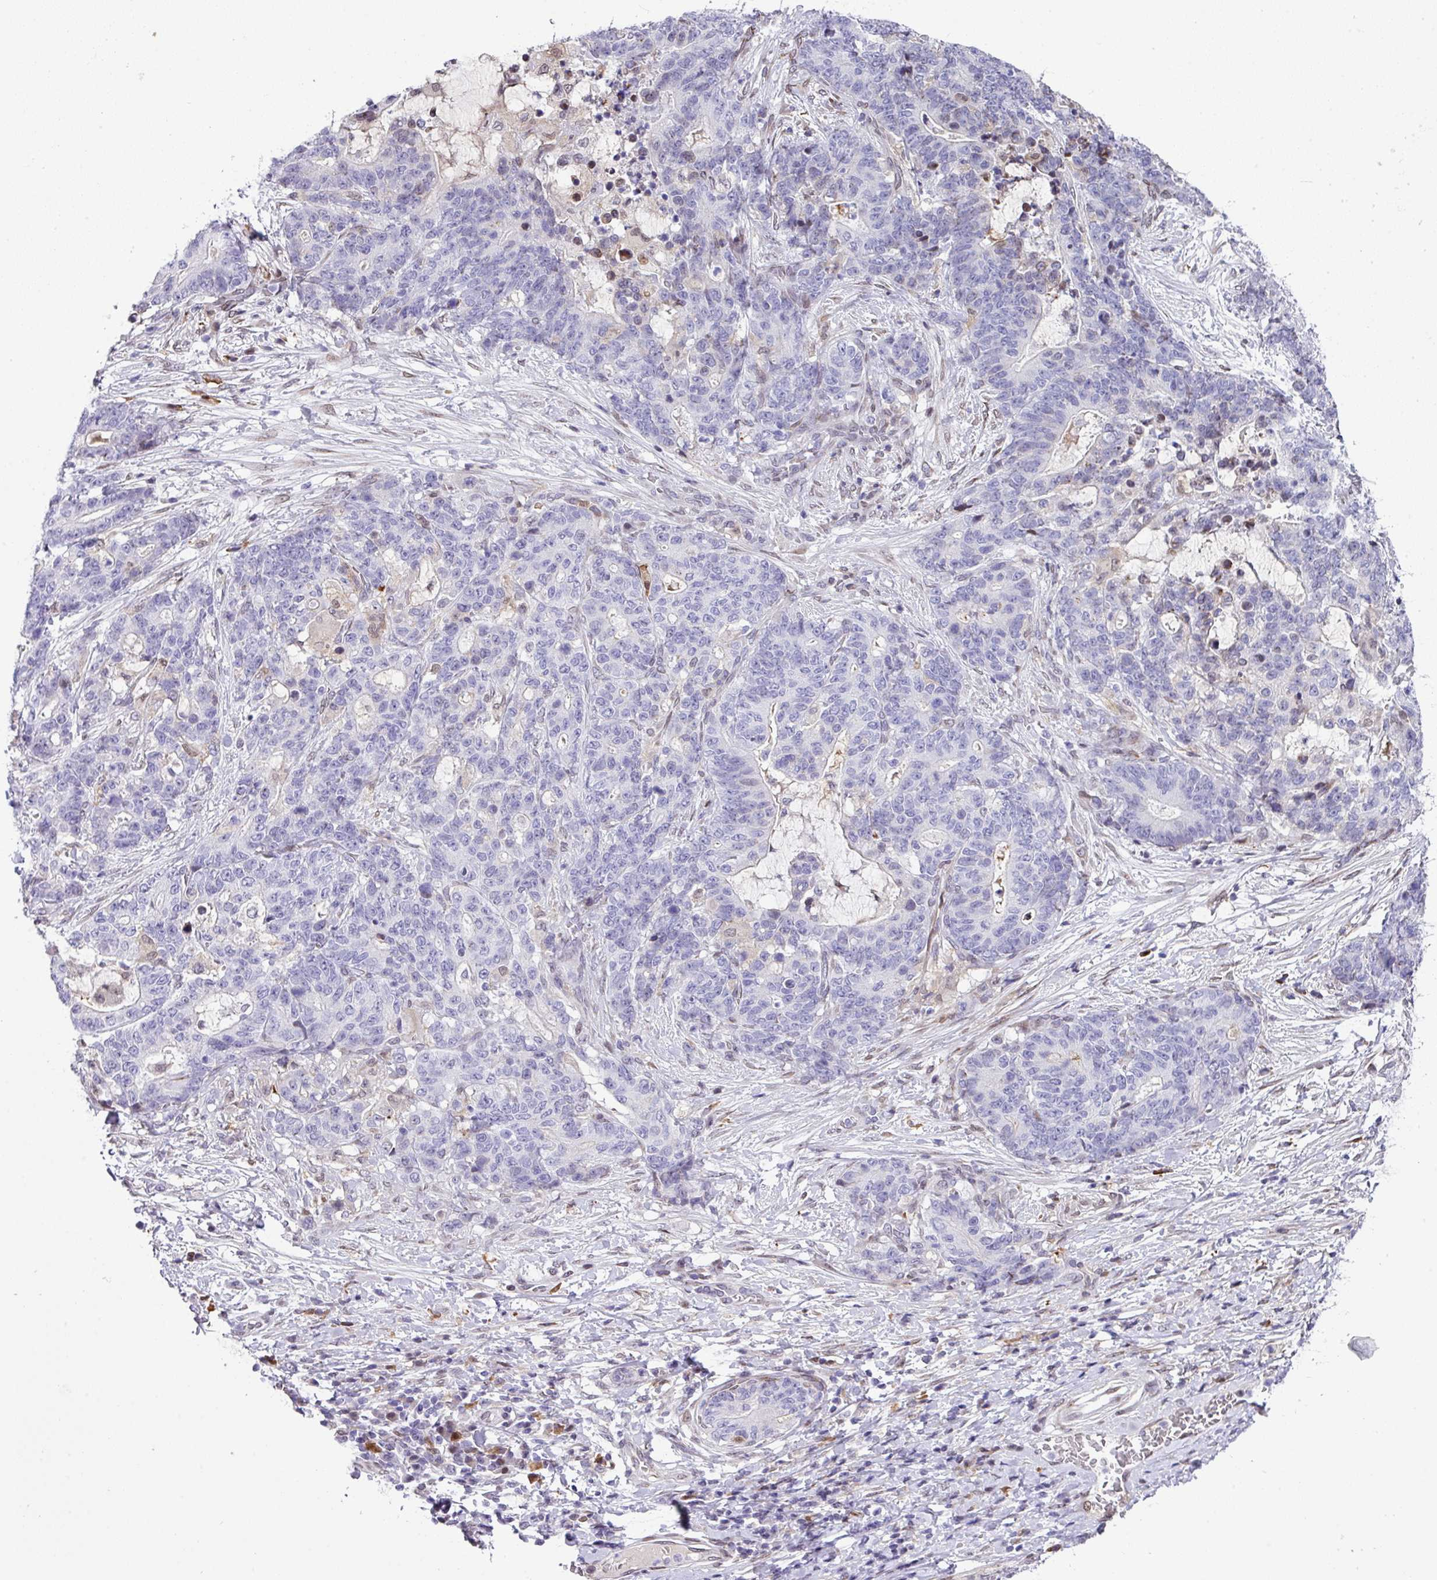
{"staining": {"intensity": "negative", "quantity": "none", "location": "none"}, "tissue": "stomach cancer", "cell_type": "Tumor cells", "image_type": "cancer", "snomed": [{"axis": "morphology", "description": "Normal tissue, NOS"}, {"axis": "morphology", "description": "Adenocarcinoma, NOS"}, {"axis": "topography", "description": "Stomach"}], "caption": "Image shows no protein positivity in tumor cells of adenocarcinoma (stomach) tissue.", "gene": "PLK1", "patient": {"sex": "female", "age": 64}}